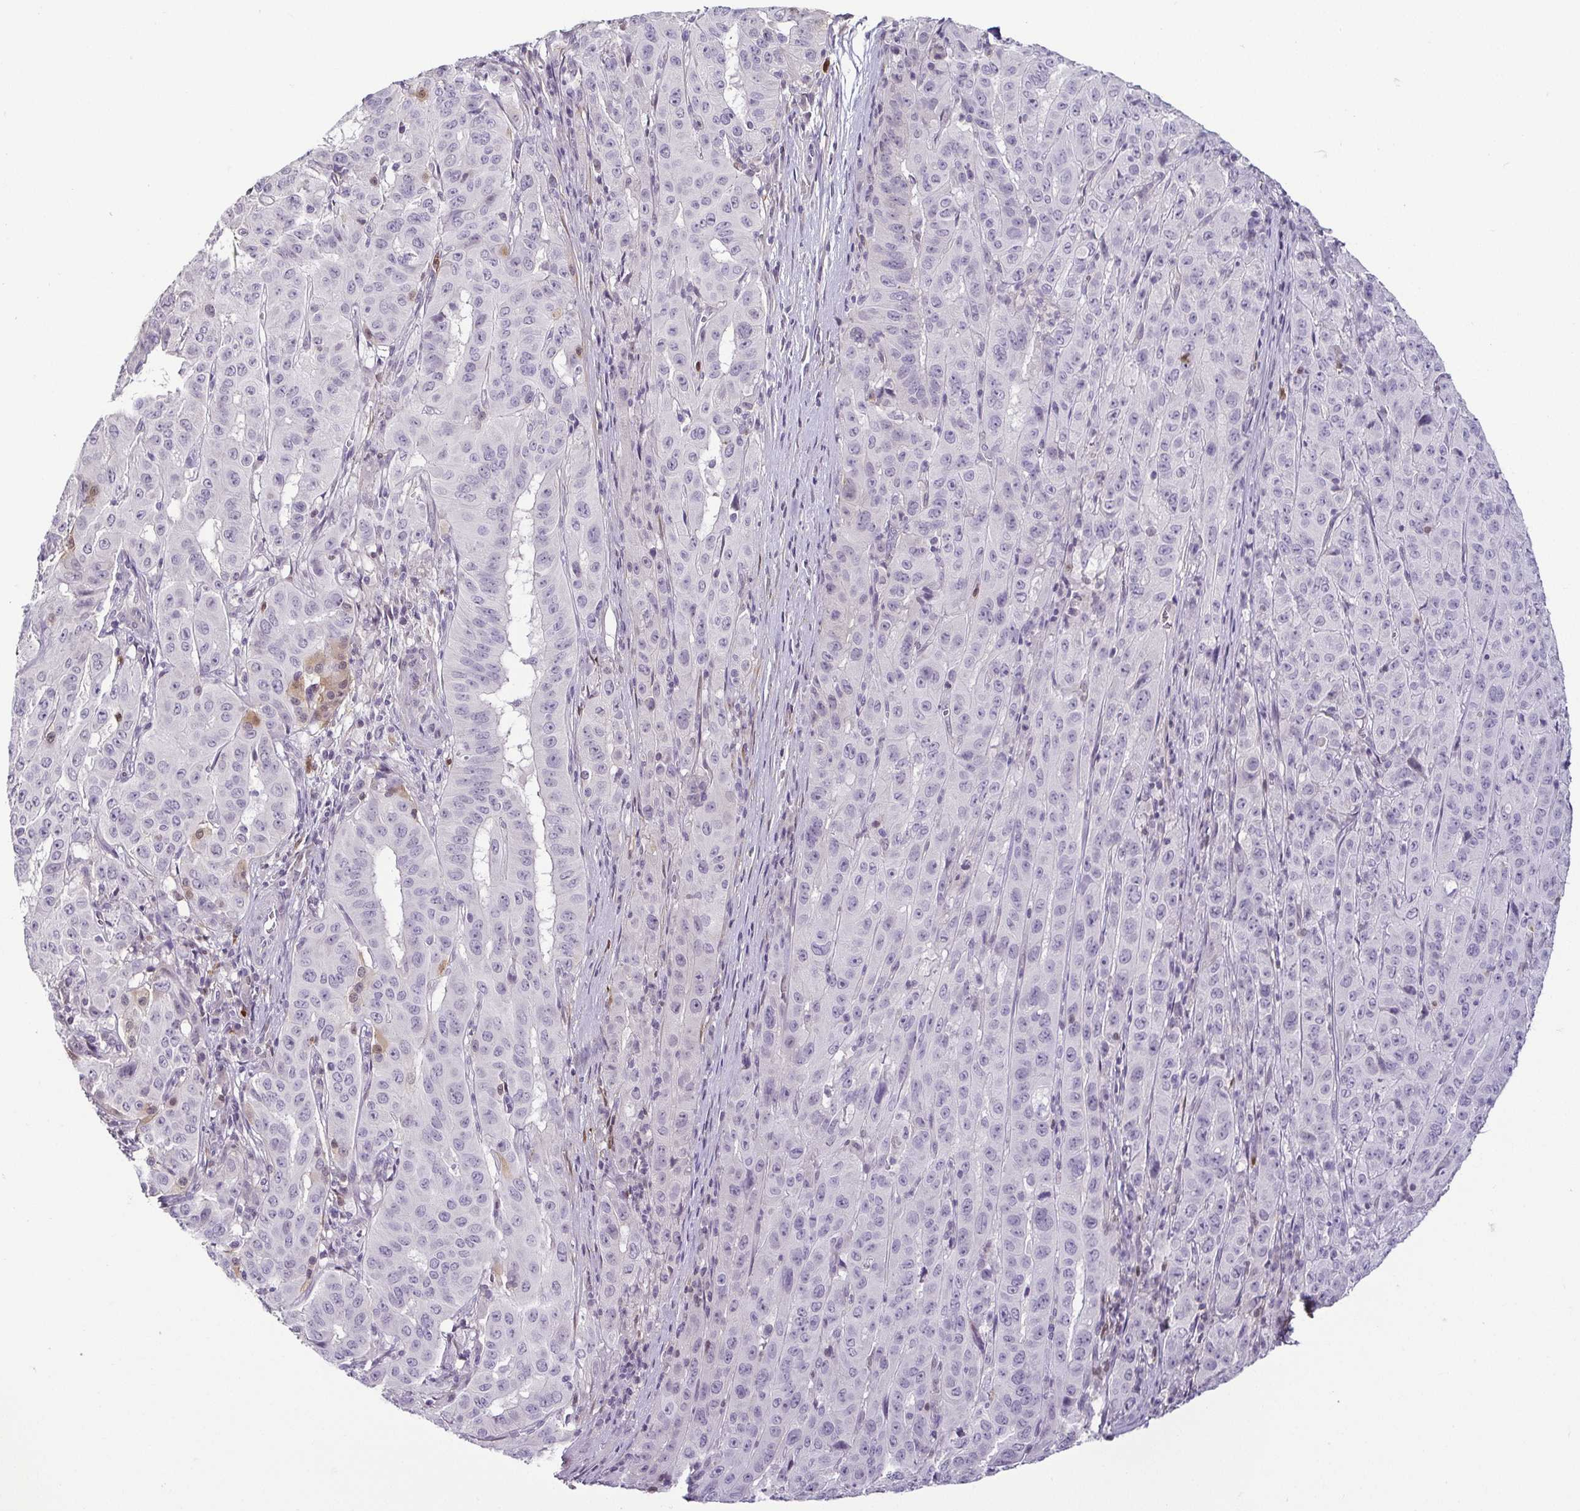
{"staining": {"intensity": "negative", "quantity": "none", "location": "none"}, "tissue": "pancreatic cancer", "cell_type": "Tumor cells", "image_type": "cancer", "snomed": [{"axis": "morphology", "description": "Adenocarcinoma, NOS"}, {"axis": "topography", "description": "Pancreas"}], "caption": "This is an immunohistochemistry (IHC) photomicrograph of human adenocarcinoma (pancreatic). There is no staining in tumor cells.", "gene": "HOPX", "patient": {"sex": "male", "age": 63}}